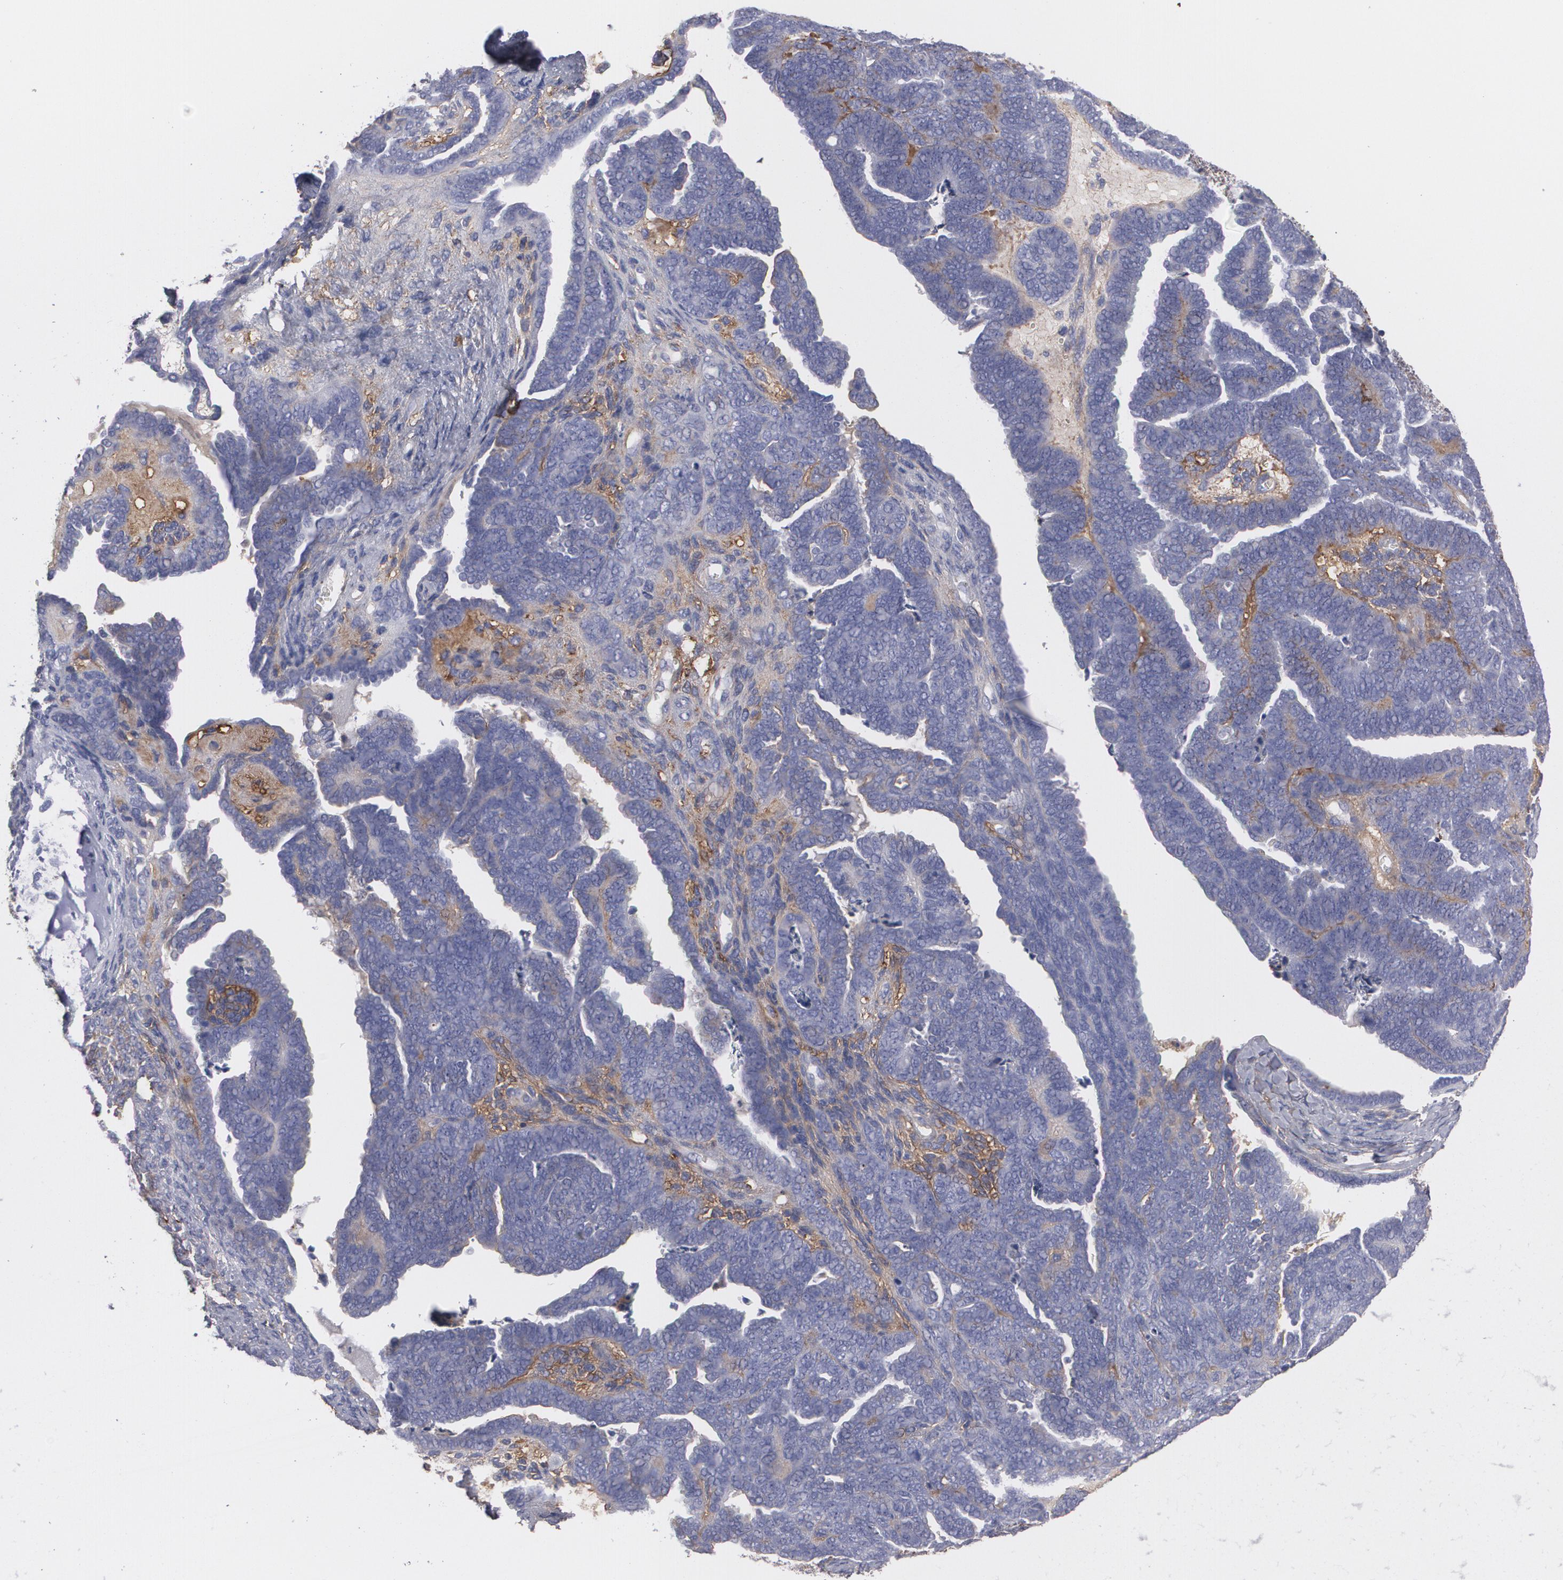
{"staining": {"intensity": "negative", "quantity": "none", "location": "none"}, "tissue": "endometrial cancer", "cell_type": "Tumor cells", "image_type": "cancer", "snomed": [{"axis": "morphology", "description": "Neoplasm, malignant, NOS"}, {"axis": "topography", "description": "Endometrium"}], "caption": "A micrograph of endometrial malignant neoplasm stained for a protein exhibits no brown staining in tumor cells.", "gene": "FBLN1", "patient": {"sex": "female", "age": 74}}